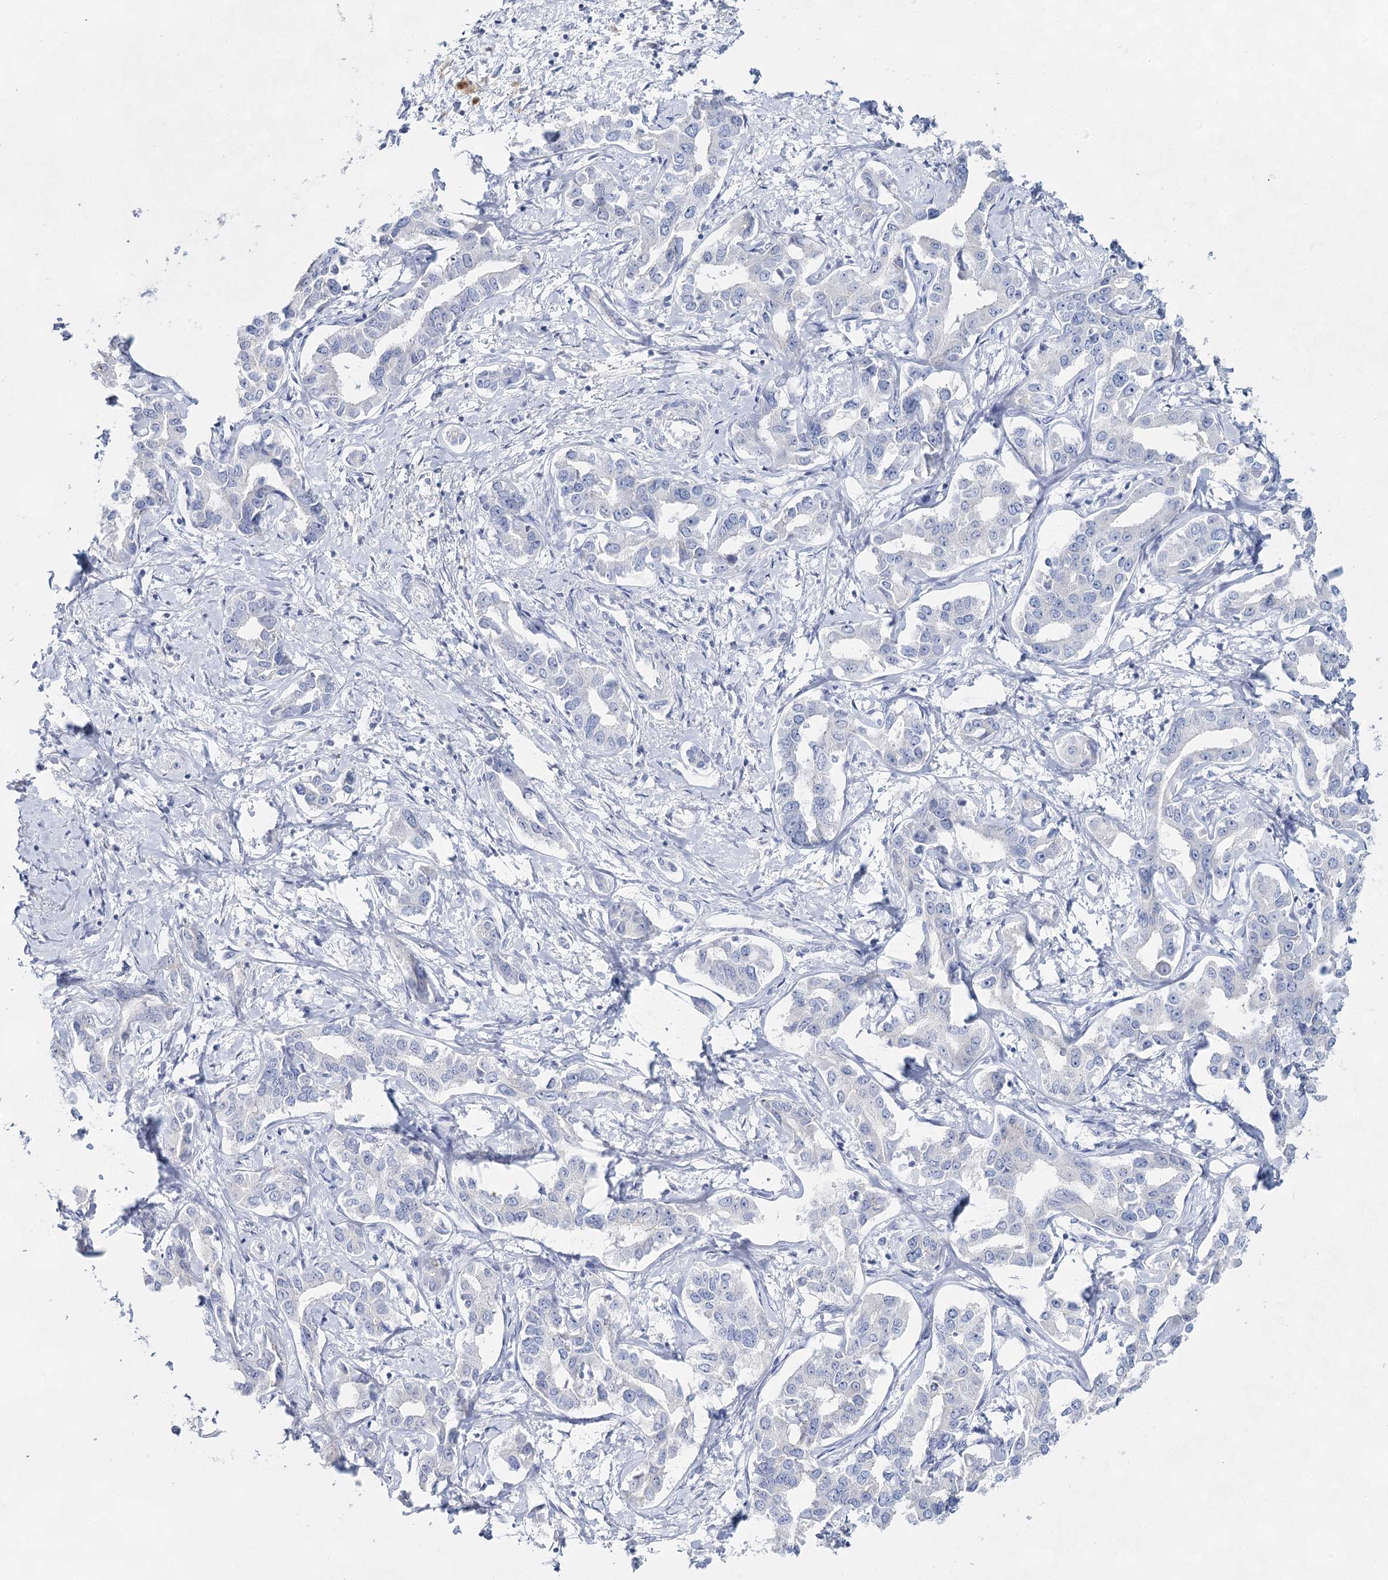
{"staining": {"intensity": "negative", "quantity": "none", "location": "none"}, "tissue": "liver cancer", "cell_type": "Tumor cells", "image_type": "cancer", "snomed": [{"axis": "morphology", "description": "Cholangiocarcinoma"}, {"axis": "topography", "description": "Liver"}], "caption": "DAB (3,3'-diaminobenzidine) immunohistochemical staining of cholangiocarcinoma (liver) shows no significant expression in tumor cells.", "gene": "SLC17A2", "patient": {"sex": "male", "age": 59}}